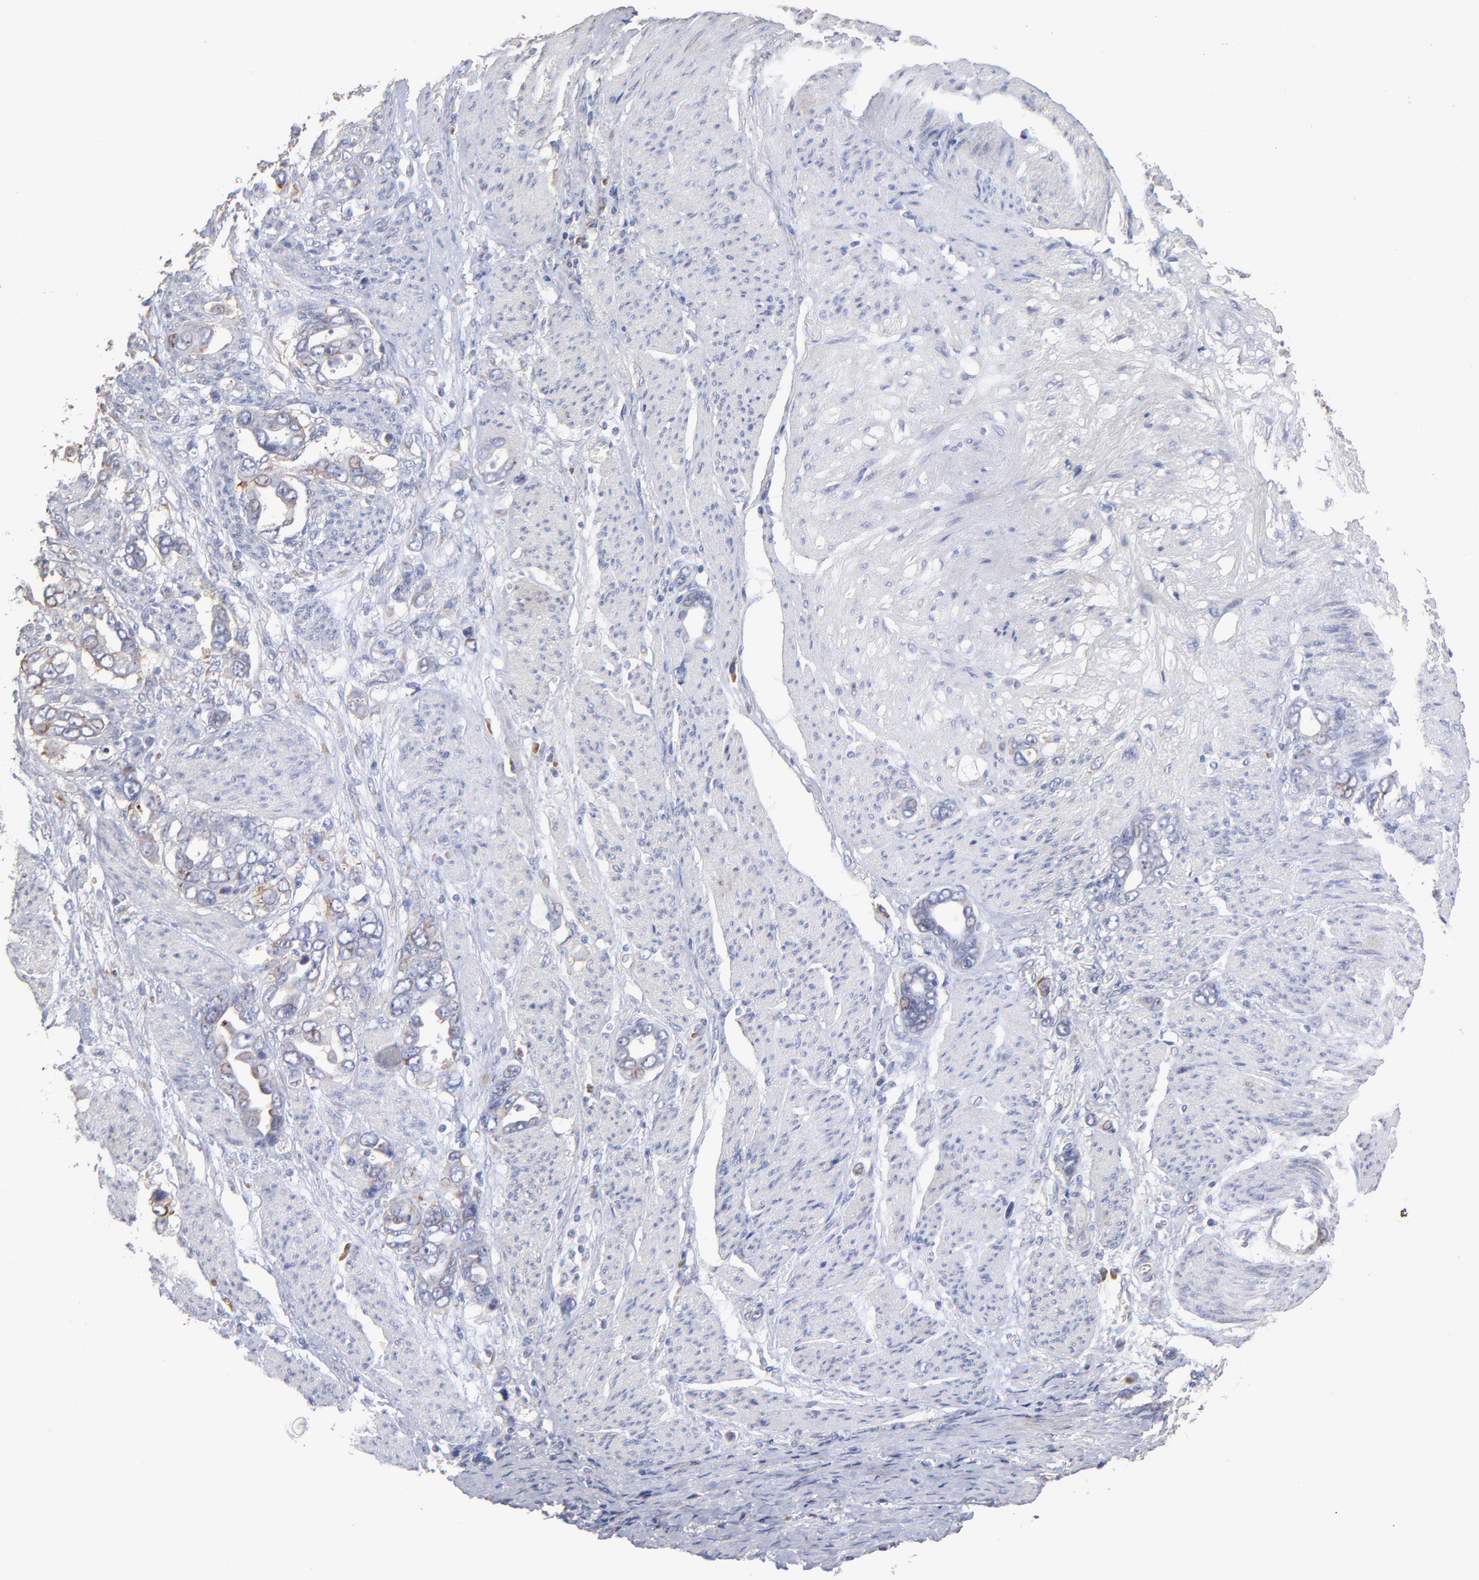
{"staining": {"intensity": "weak", "quantity": "<25%", "location": "cytoplasmic/membranous"}, "tissue": "stomach cancer", "cell_type": "Tumor cells", "image_type": "cancer", "snomed": [{"axis": "morphology", "description": "Adenocarcinoma, NOS"}, {"axis": "topography", "description": "Stomach"}], "caption": "Image shows no significant protein positivity in tumor cells of stomach cancer.", "gene": "RPL3", "patient": {"sex": "male", "age": 78}}